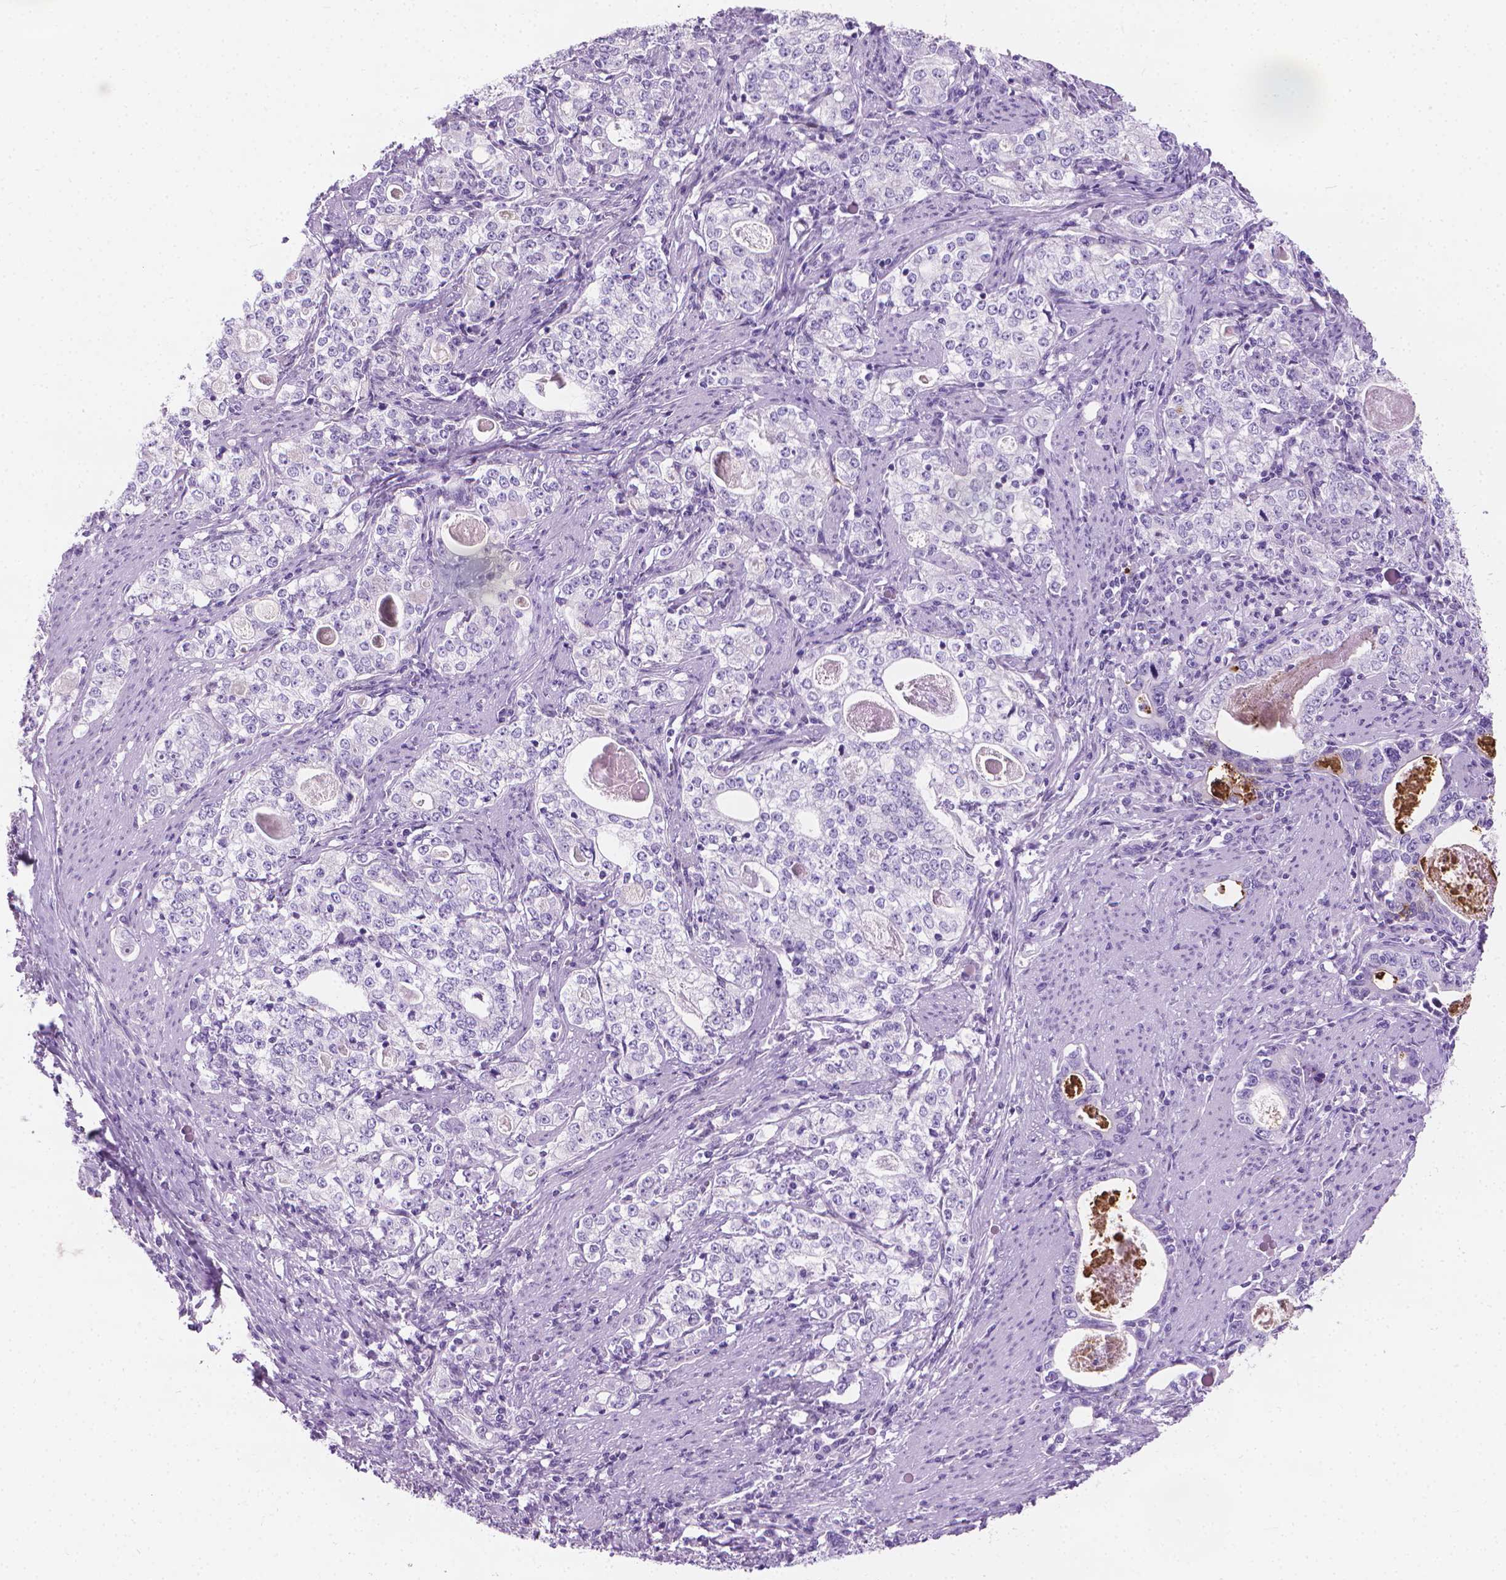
{"staining": {"intensity": "negative", "quantity": "none", "location": "none"}, "tissue": "stomach cancer", "cell_type": "Tumor cells", "image_type": "cancer", "snomed": [{"axis": "morphology", "description": "Adenocarcinoma, NOS"}, {"axis": "topography", "description": "Stomach, lower"}], "caption": "DAB immunohistochemical staining of stomach cancer (adenocarcinoma) displays no significant positivity in tumor cells.", "gene": "CFAP52", "patient": {"sex": "female", "age": 72}}